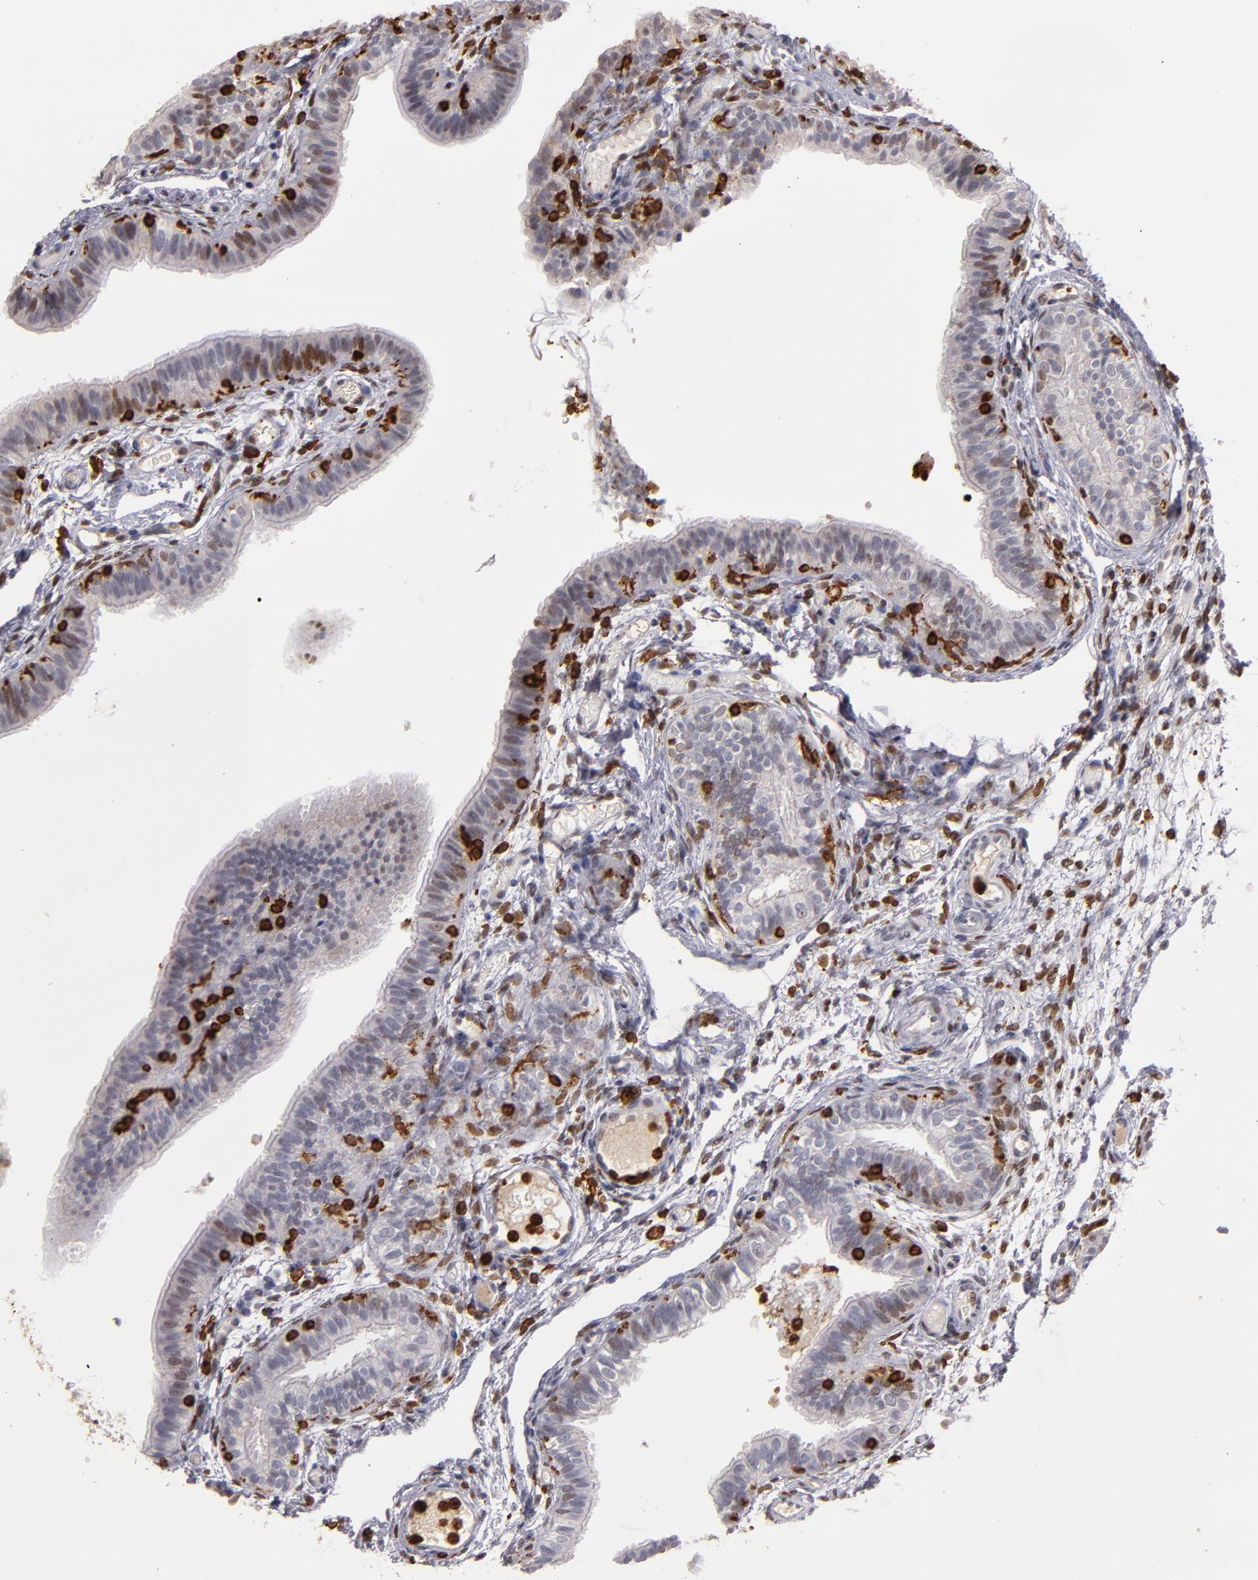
{"staining": {"intensity": "weak", "quantity": "25%-75%", "location": "nuclear"}, "tissue": "fallopian tube", "cell_type": "Glandular cells", "image_type": "normal", "snomed": [{"axis": "morphology", "description": "Normal tissue, NOS"}, {"axis": "morphology", "description": "Dermoid, NOS"}, {"axis": "topography", "description": "Fallopian tube"}], "caption": "Immunohistochemistry staining of unremarkable fallopian tube, which demonstrates low levels of weak nuclear expression in about 25%-75% of glandular cells indicating weak nuclear protein positivity. The staining was performed using DAB (brown) for protein detection and nuclei were counterstained in hematoxylin (blue).", "gene": "WAS", "patient": {"sex": "female", "age": 33}}